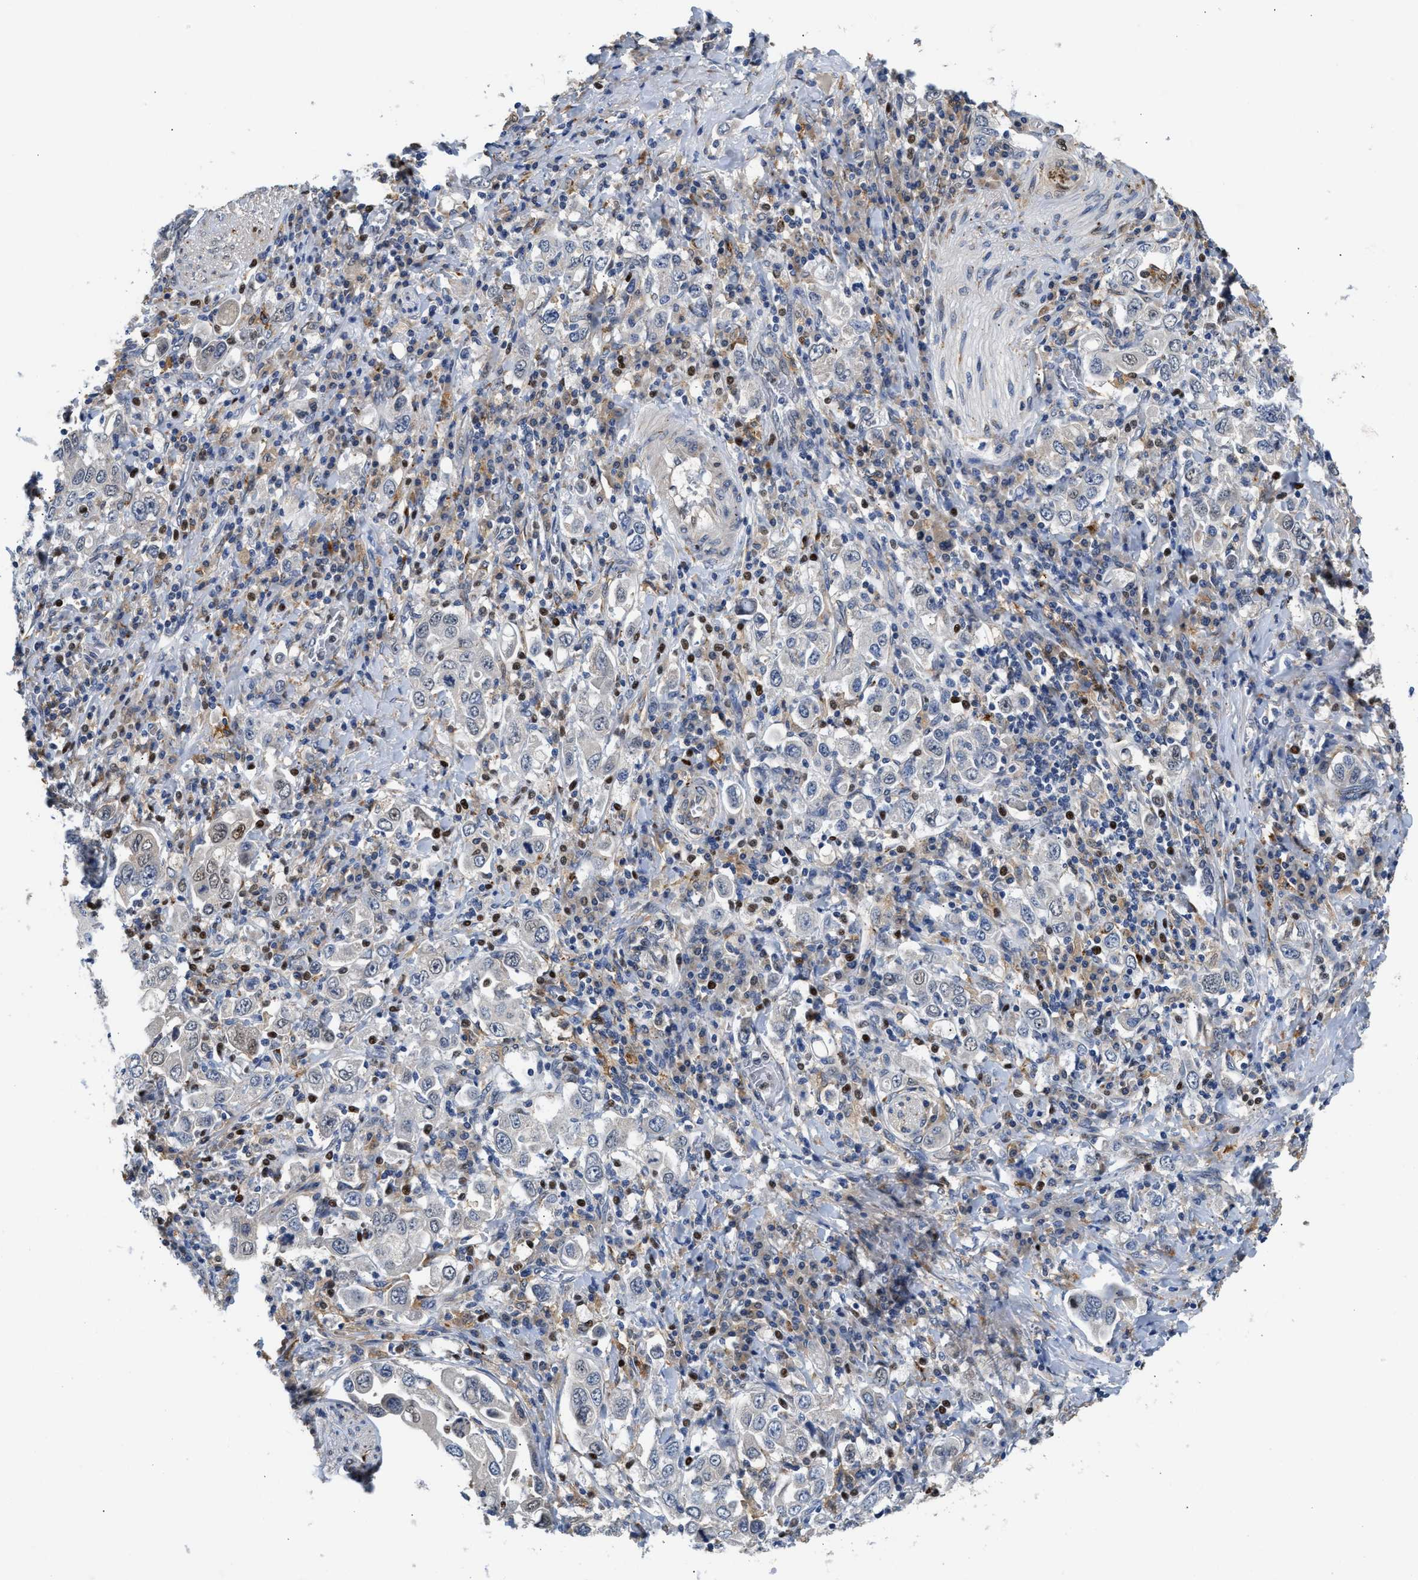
{"staining": {"intensity": "negative", "quantity": "none", "location": "none"}, "tissue": "stomach cancer", "cell_type": "Tumor cells", "image_type": "cancer", "snomed": [{"axis": "morphology", "description": "Adenocarcinoma, NOS"}, {"axis": "topography", "description": "Stomach, upper"}], "caption": "Immunohistochemistry (IHC) photomicrograph of neoplastic tissue: stomach cancer (adenocarcinoma) stained with DAB reveals no significant protein positivity in tumor cells. (Brightfield microscopy of DAB (3,3'-diaminobenzidine) immunohistochemistry at high magnification).", "gene": "PPM1L", "patient": {"sex": "male", "age": 62}}